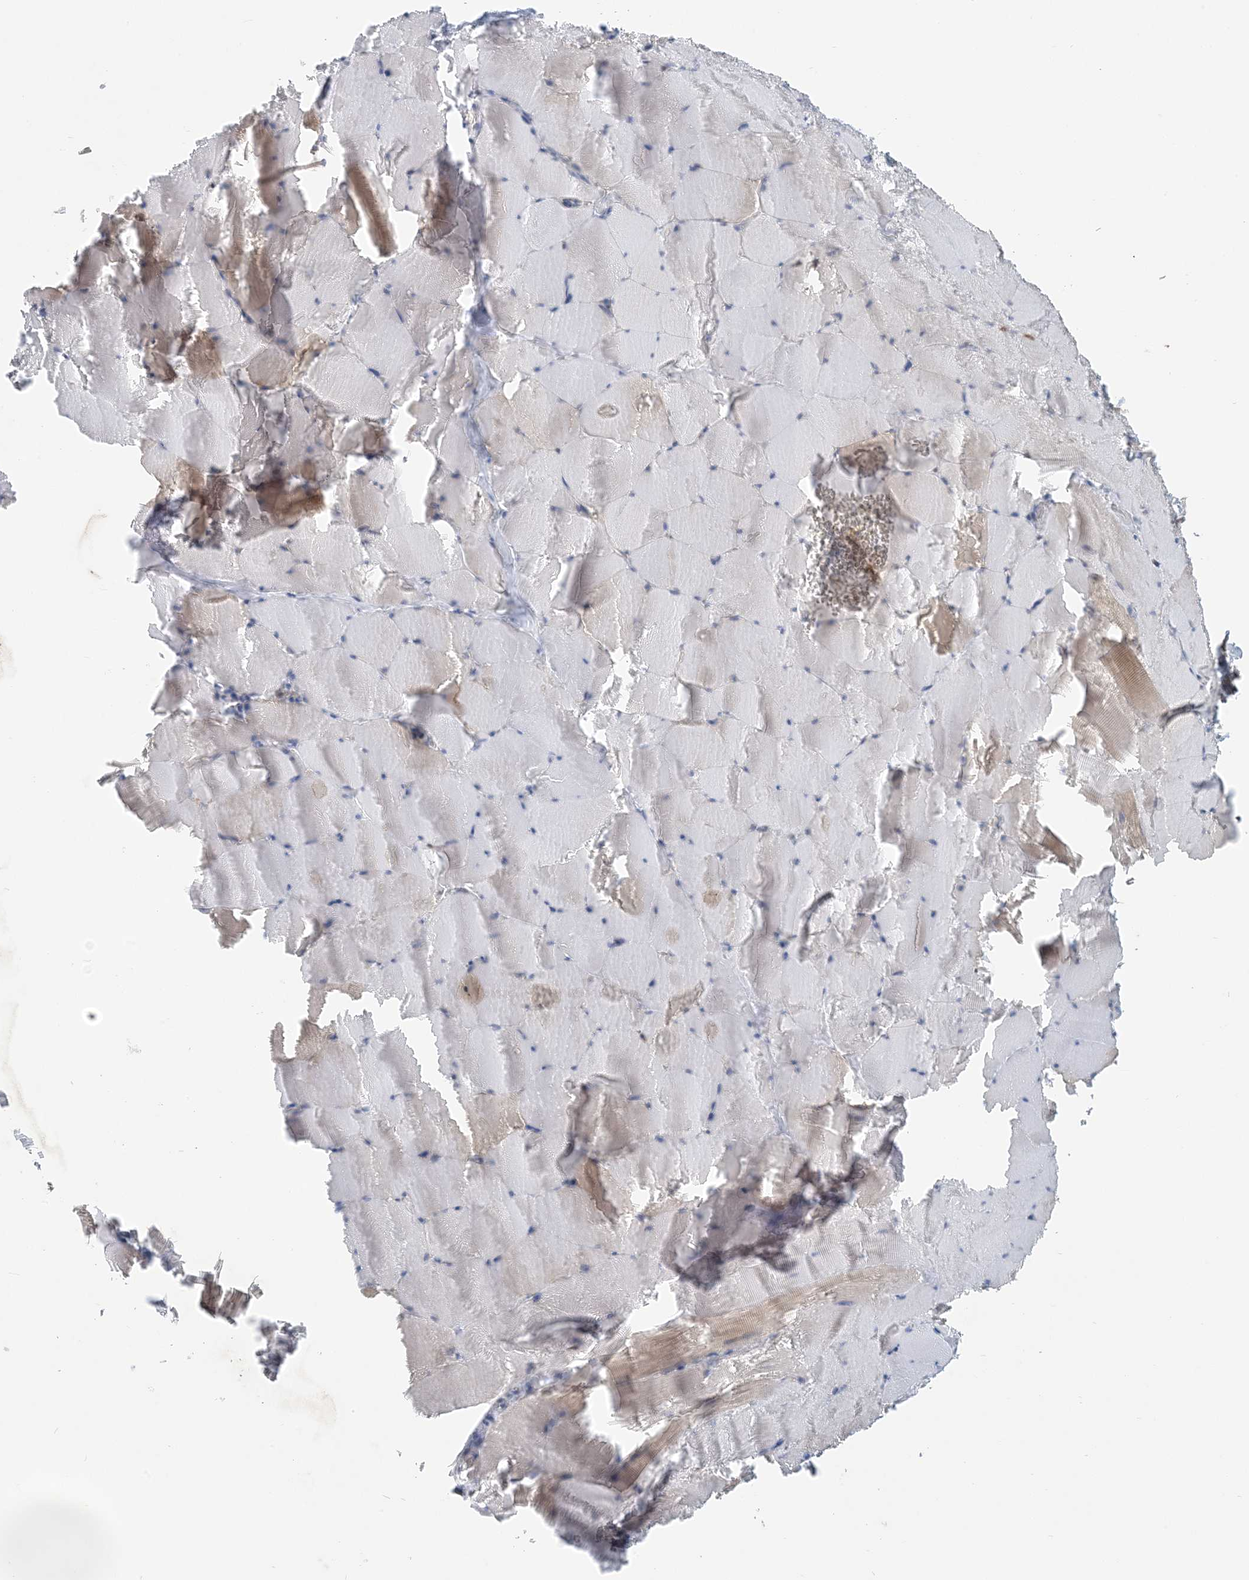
{"staining": {"intensity": "moderate", "quantity": "25%-75%", "location": "cytoplasmic/membranous"}, "tissue": "skeletal muscle", "cell_type": "Myocytes", "image_type": "normal", "snomed": [{"axis": "morphology", "description": "Normal tissue, NOS"}, {"axis": "topography", "description": "Skeletal muscle"}], "caption": "A micrograph of skeletal muscle stained for a protein displays moderate cytoplasmic/membranous brown staining in myocytes. Nuclei are stained in blue.", "gene": "ZC3H12A", "patient": {"sex": "male", "age": 62}}